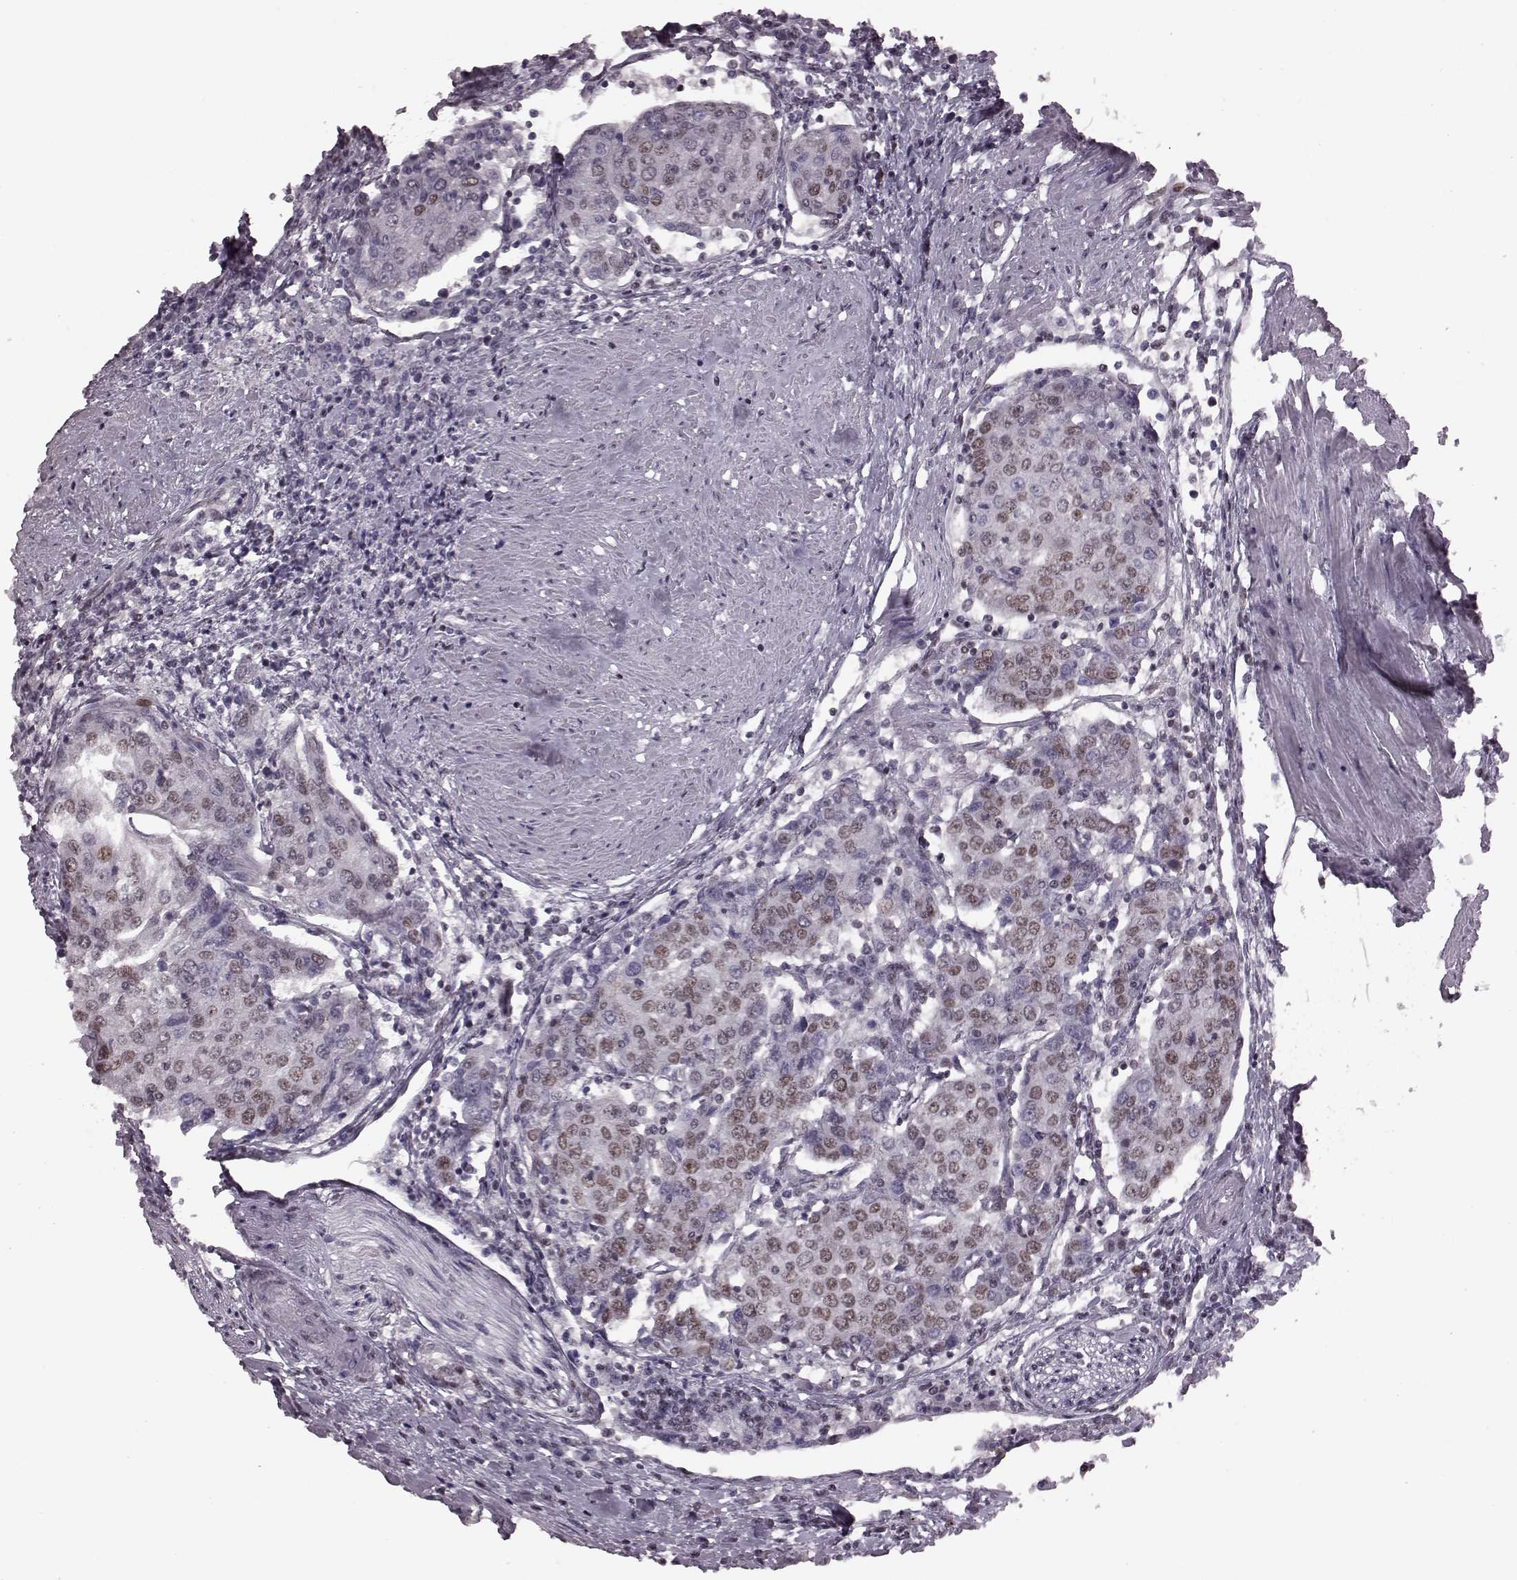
{"staining": {"intensity": "moderate", "quantity": "<25%", "location": "nuclear"}, "tissue": "urothelial cancer", "cell_type": "Tumor cells", "image_type": "cancer", "snomed": [{"axis": "morphology", "description": "Urothelial carcinoma, High grade"}, {"axis": "topography", "description": "Urinary bladder"}], "caption": "Protein staining of high-grade urothelial carcinoma tissue displays moderate nuclear expression in about <25% of tumor cells.", "gene": "NR2C1", "patient": {"sex": "female", "age": 85}}